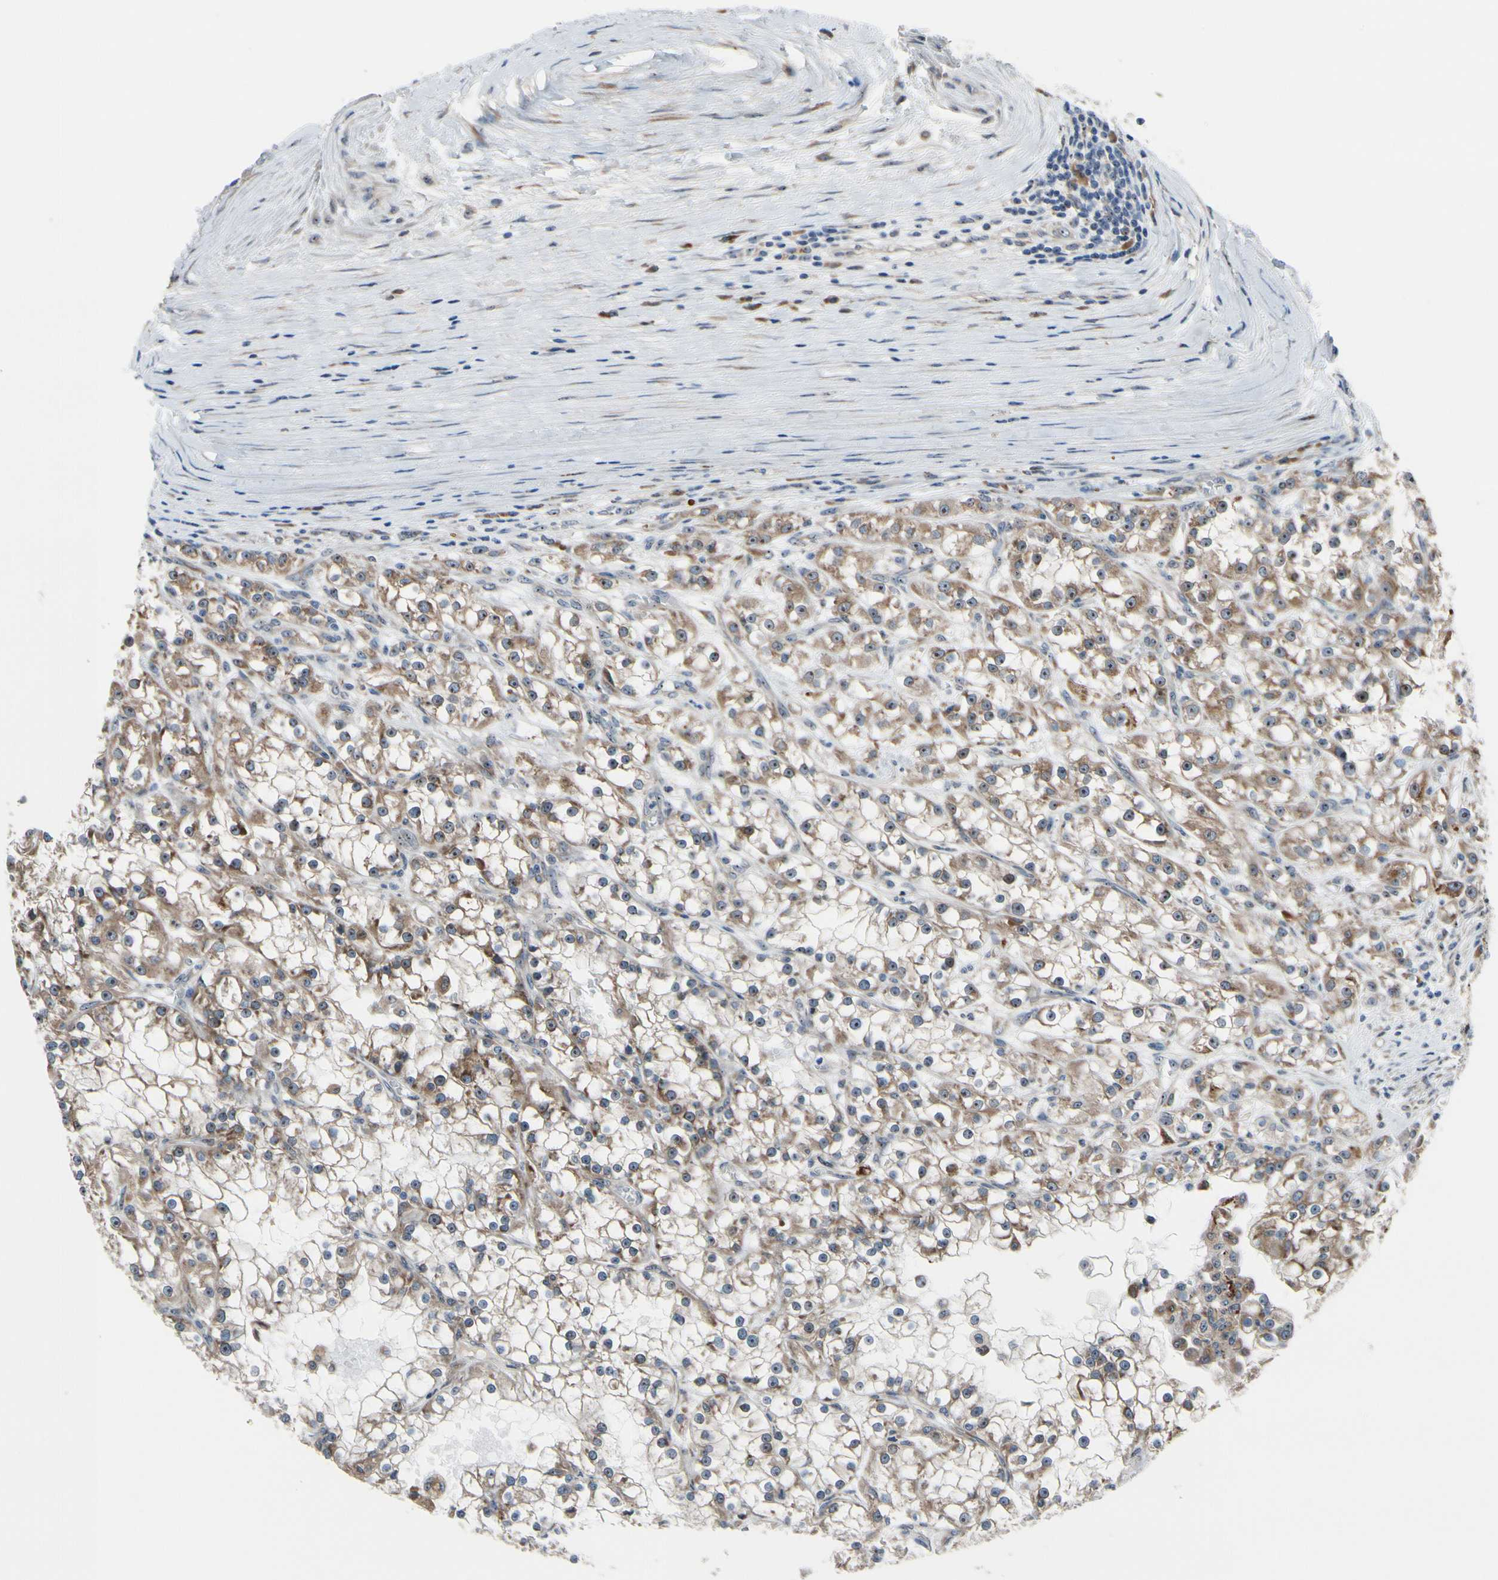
{"staining": {"intensity": "moderate", "quantity": ">75%", "location": "cytoplasmic/membranous"}, "tissue": "renal cancer", "cell_type": "Tumor cells", "image_type": "cancer", "snomed": [{"axis": "morphology", "description": "Adenocarcinoma, NOS"}, {"axis": "topography", "description": "Kidney"}], "caption": "Moderate cytoplasmic/membranous expression for a protein is seen in about >75% of tumor cells of adenocarcinoma (renal) using IHC.", "gene": "TMED7", "patient": {"sex": "female", "age": 52}}